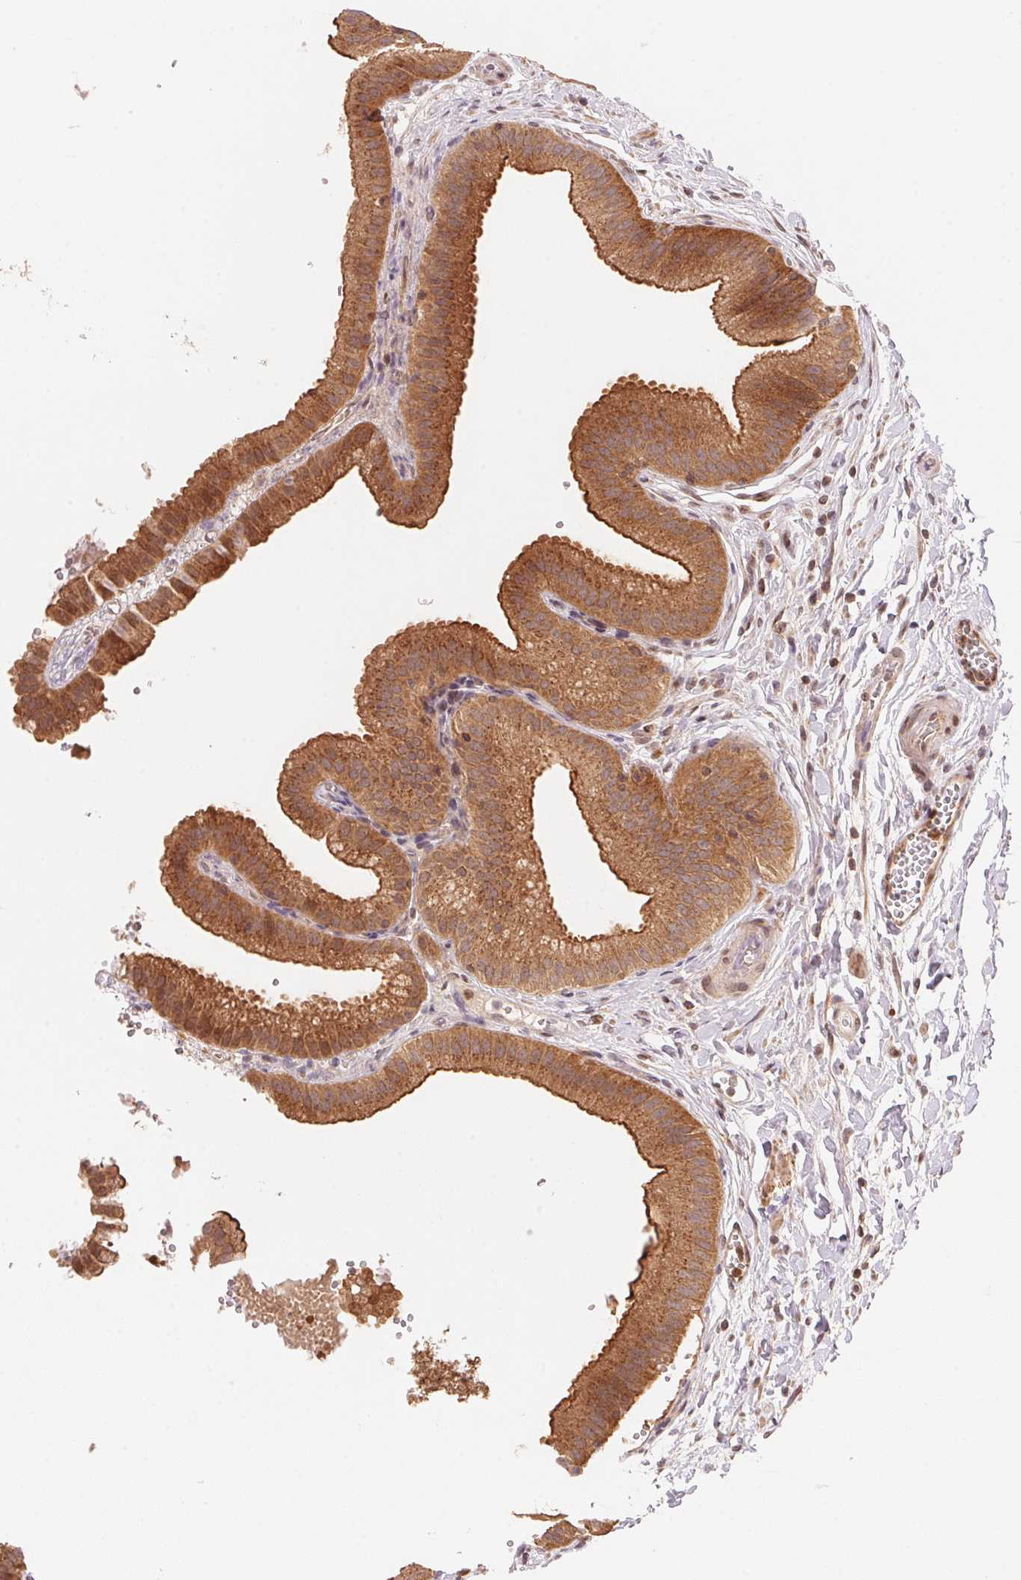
{"staining": {"intensity": "moderate", "quantity": ">75%", "location": "cytoplasmic/membranous,nuclear"}, "tissue": "gallbladder", "cell_type": "Glandular cells", "image_type": "normal", "snomed": [{"axis": "morphology", "description": "Normal tissue, NOS"}, {"axis": "topography", "description": "Gallbladder"}], "caption": "The photomicrograph demonstrates a brown stain indicating the presence of a protein in the cytoplasmic/membranous,nuclear of glandular cells in gallbladder.", "gene": "CCDC102B", "patient": {"sex": "female", "age": 63}}